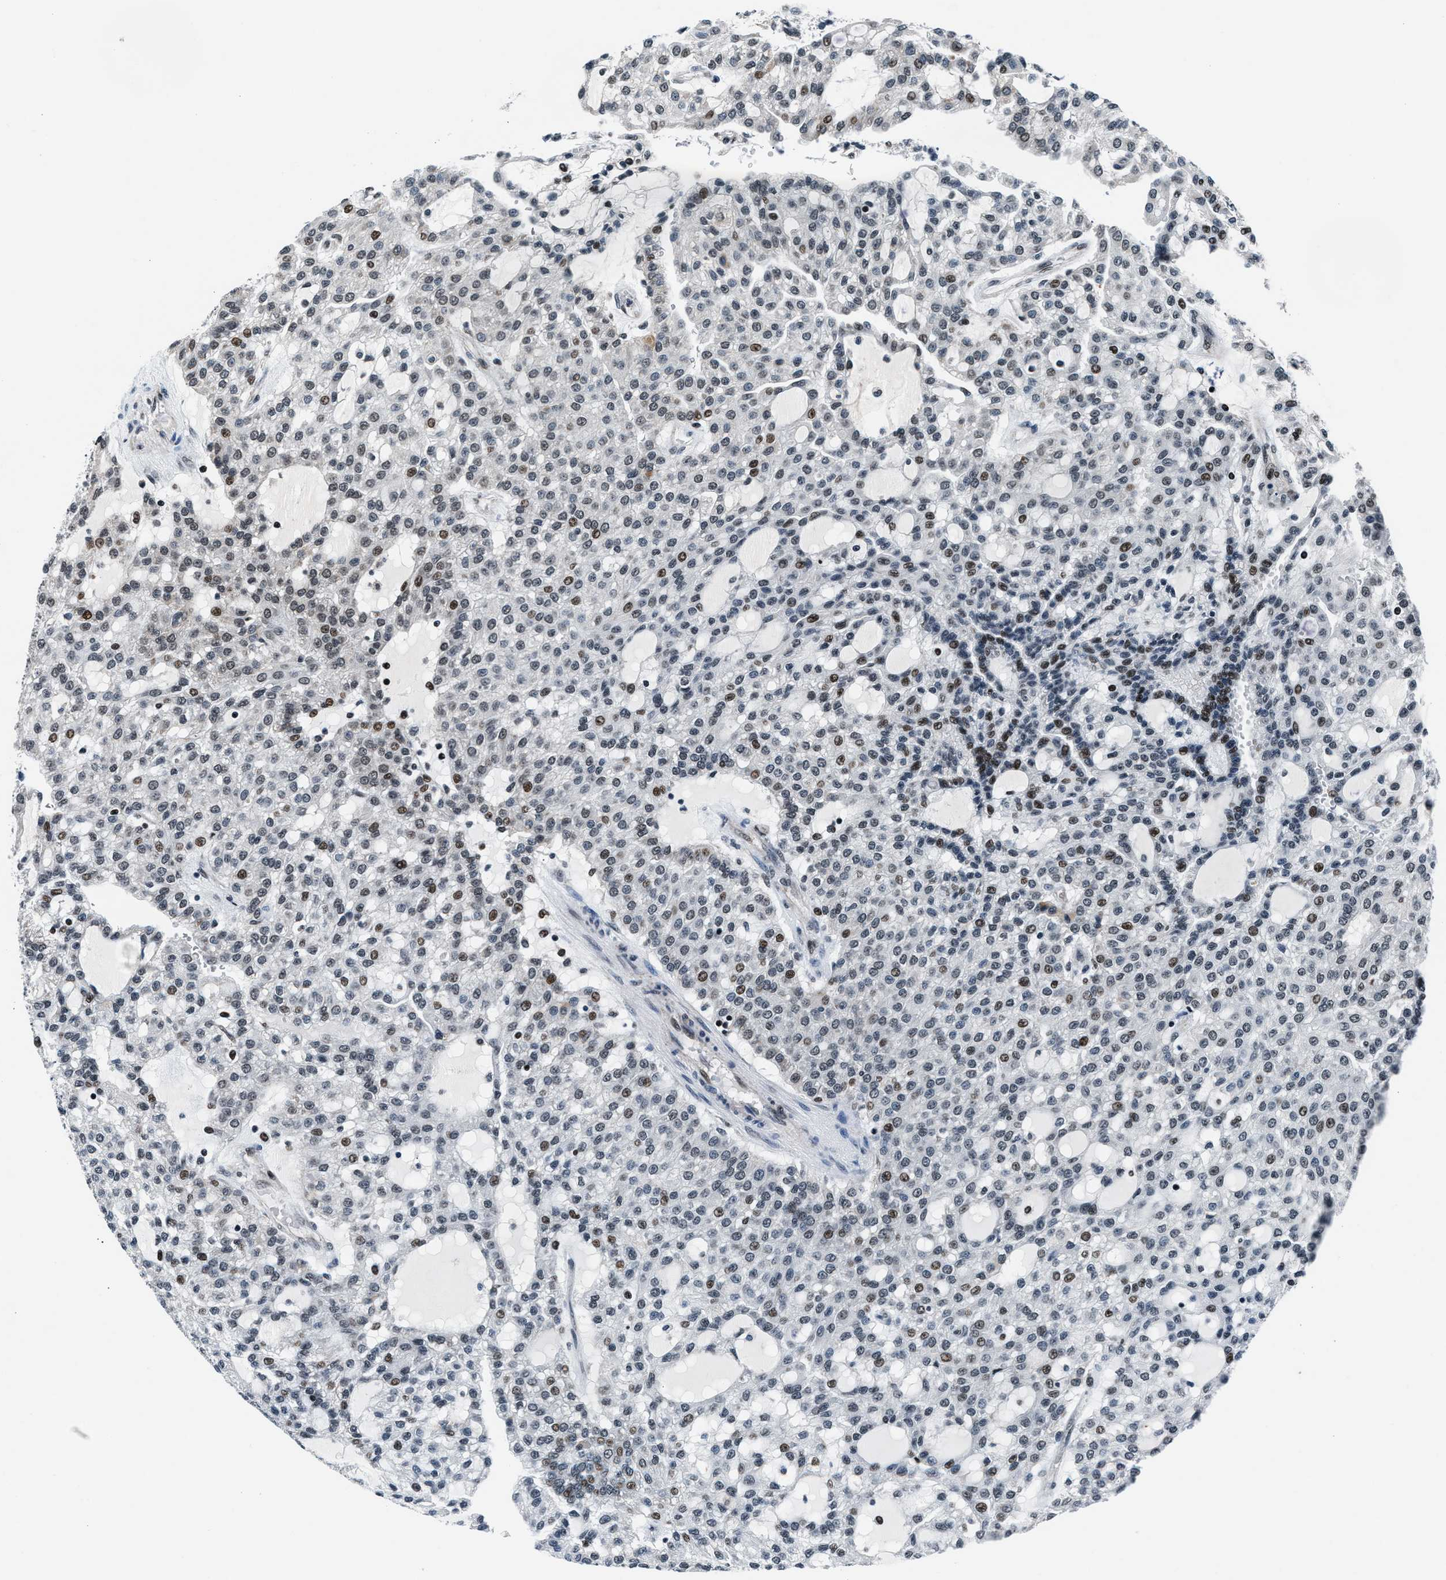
{"staining": {"intensity": "moderate", "quantity": "<25%", "location": "nuclear"}, "tissue": "renal cancer", "cell_type": "Tumor cells", "image_type": "cancer", "snomed": [{"axis": "morphology", "description": "Adenocarcinoma, NOS"}, {"axis": "topography", "description": "Kidney"}], "caption": "Immunohistochemistry (DAB) staining of adenocarcinoma (renal) shows moderate nuclear protein expression in approximately <25% of tumor cells.", "gene": "PRRC2B", "patient": {"sex": "male", "age": 63}}